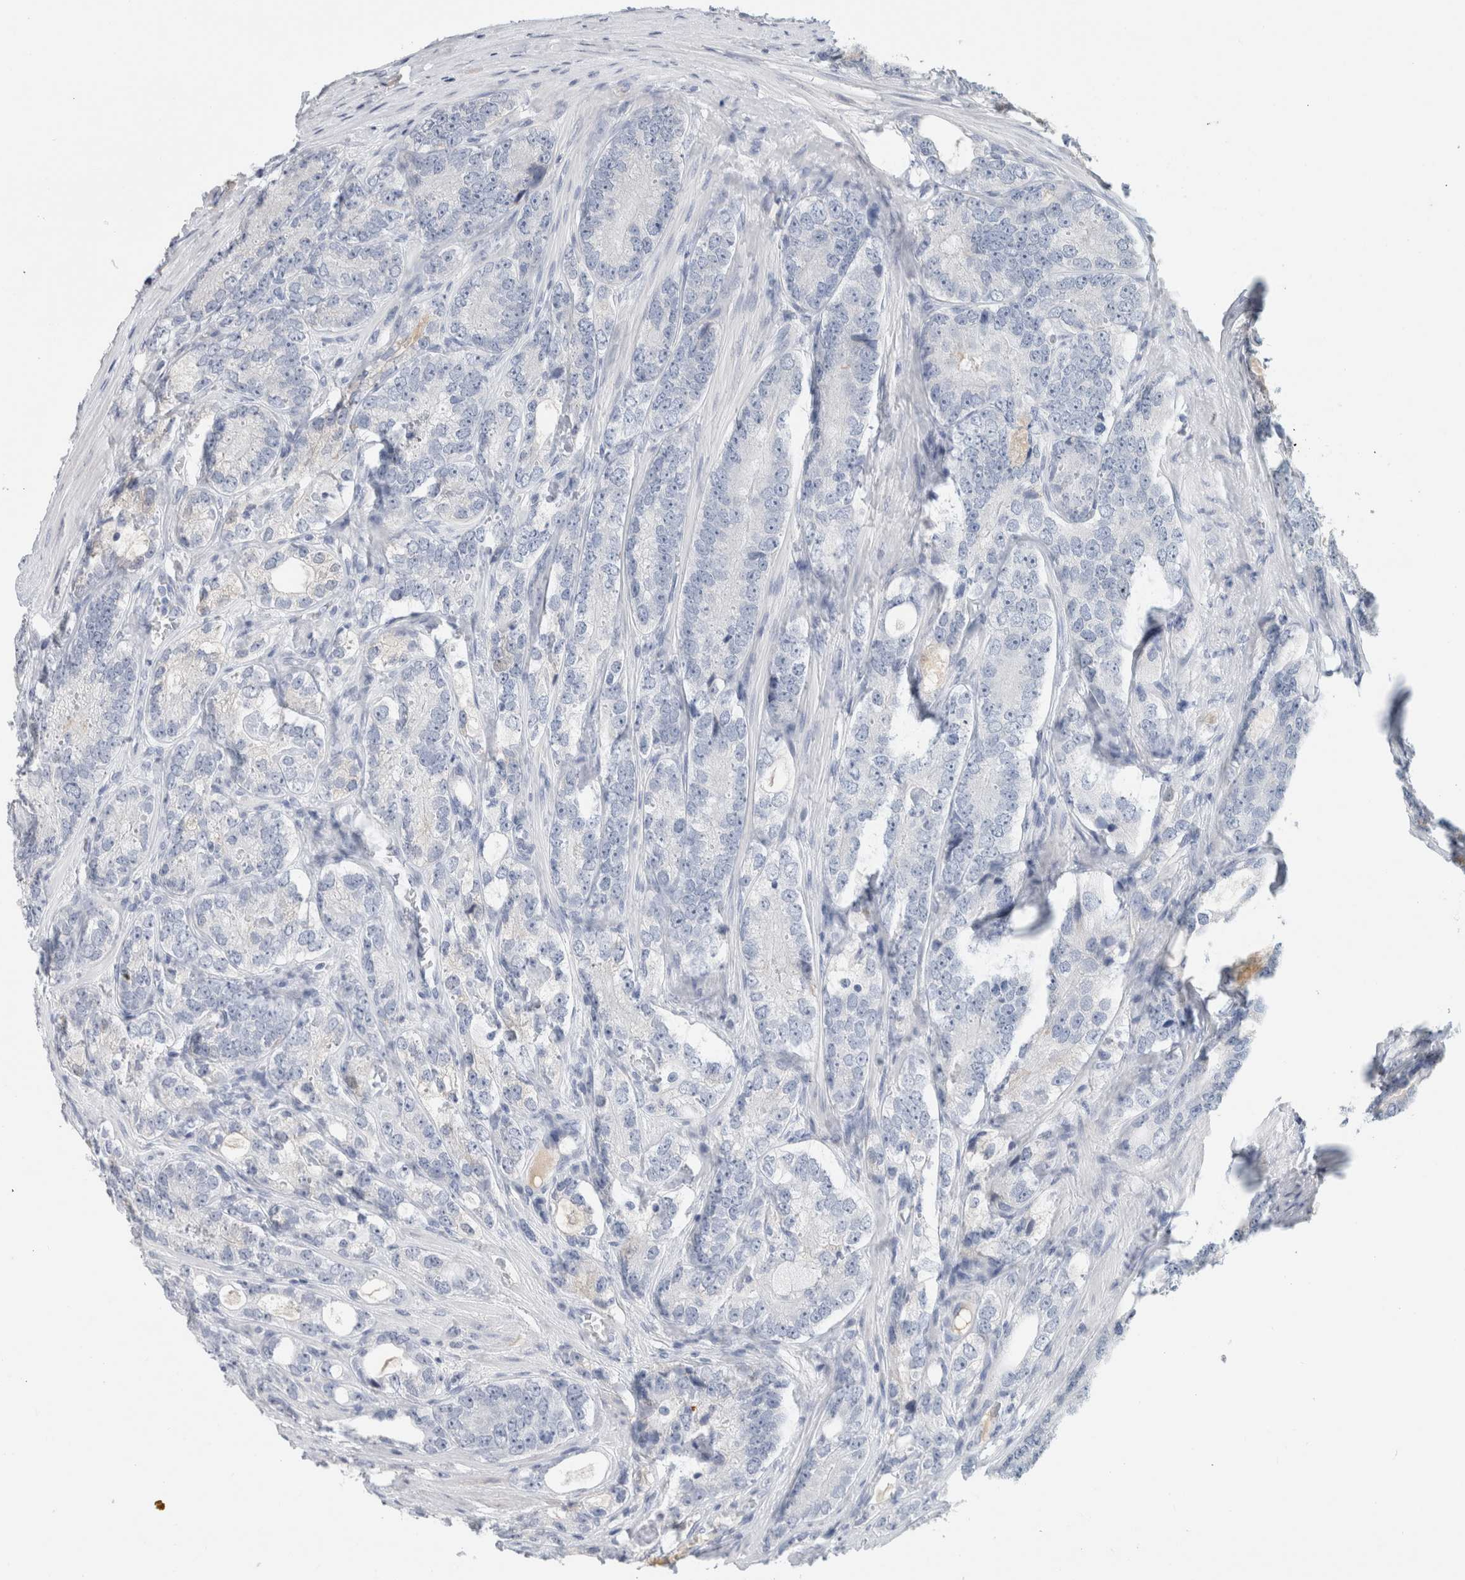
{"staining": {"intensity": "negative", "quantity": "none", "location": "none"}, "tissue": "prostate cancer", "cell_type": "Tumor cells", "image_type": "cancer", "snomed": [{"axis": "morphology", "description": "Adenocarcinoma, High grade"}, {"axis": "topography", "description": "Prostate"}], "caption": "DAB (3,3'-diaminobenzidine) immunohistochemical staining of human high-grade adenocarcinoma (prostate) demonstrates no significant staining in tumor cells. (DAB IHC visualized using brightfield microscopy, high magnification).", "gene": "SCGB1A1", "patient": {"sex": "male", "age": 56}}